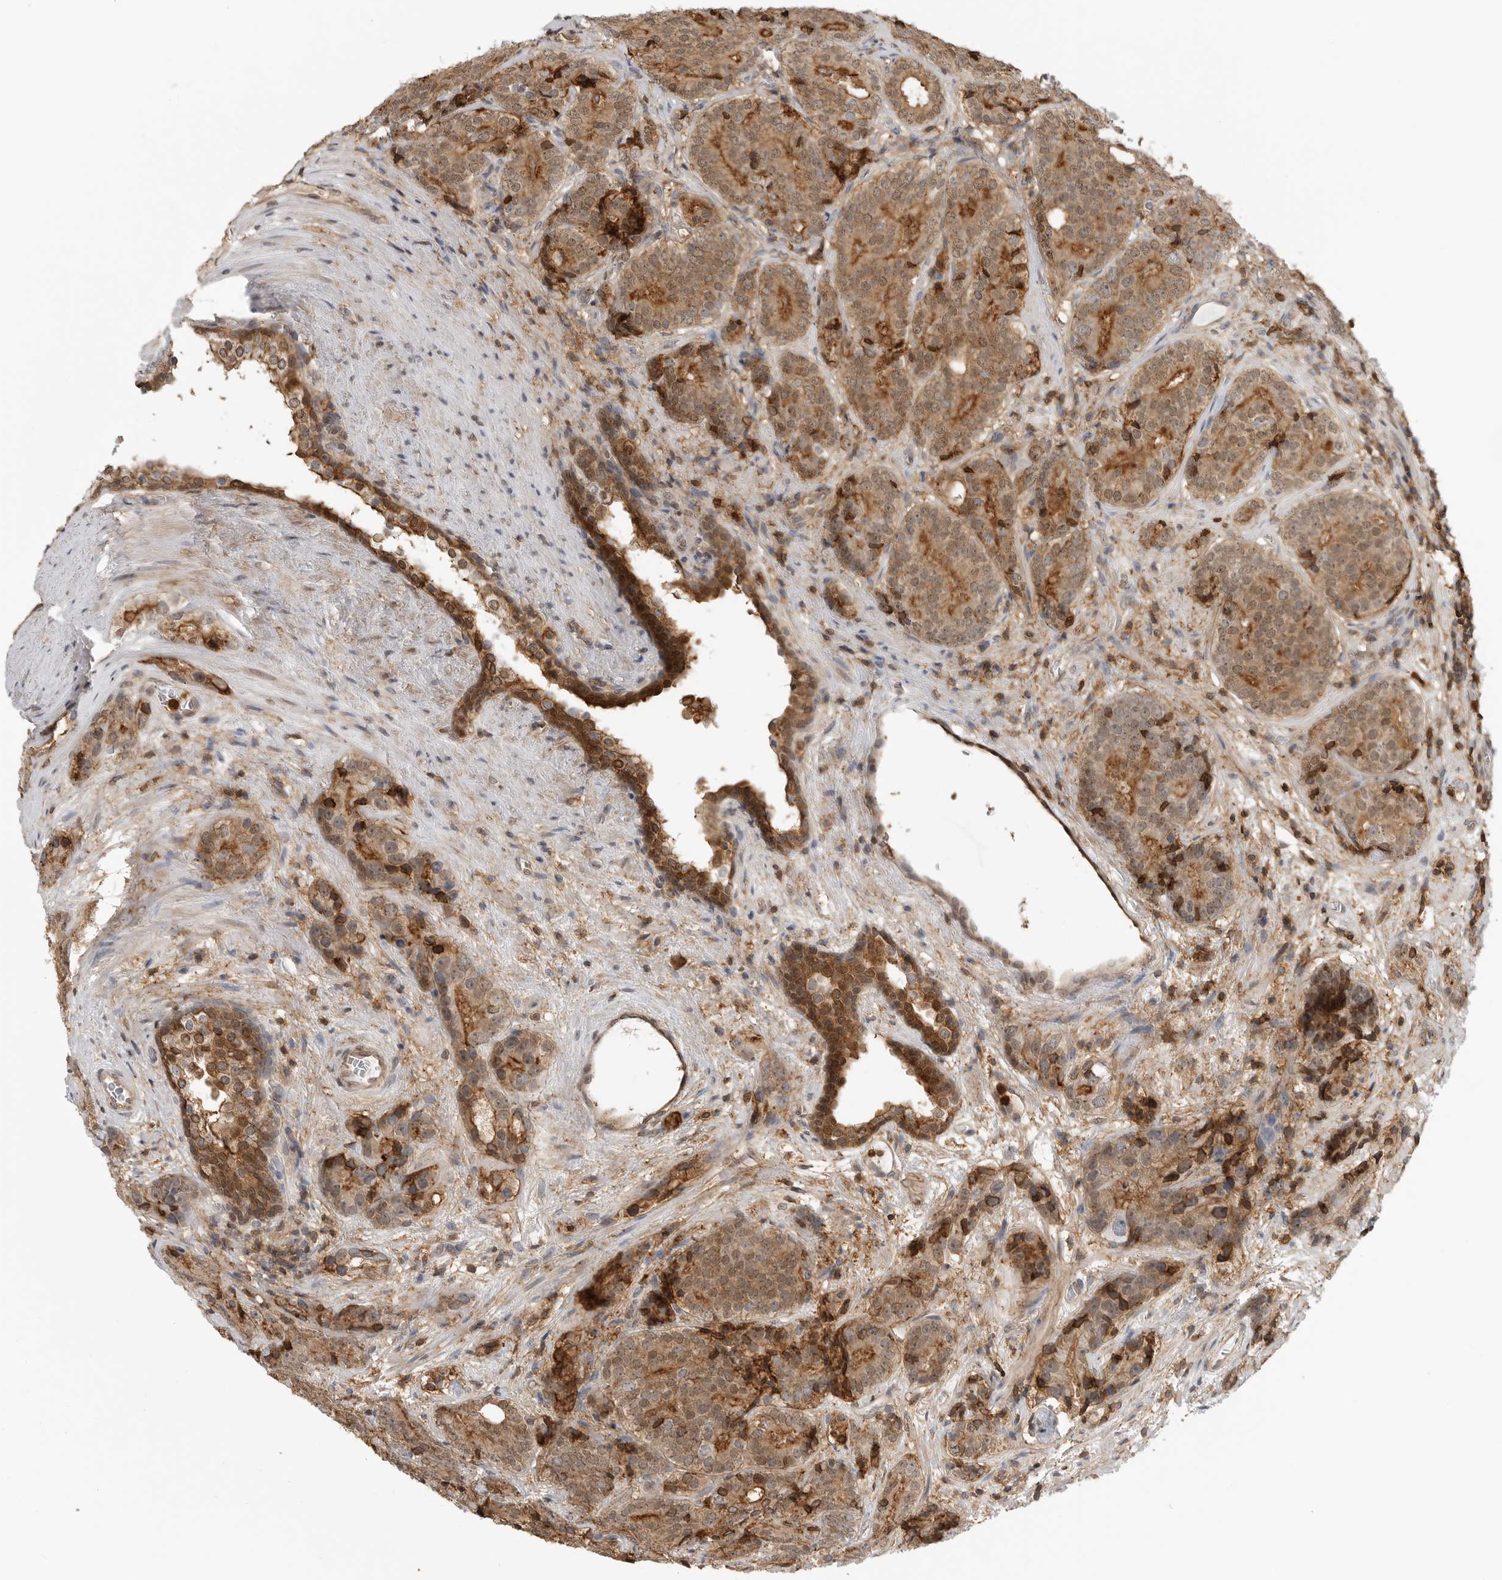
{"staining": {"intensity": "moderate", "quantity": ">75%", "location": "cytoplasmic/membranous,nuclear"}, "tissue": "prostate cancer", "cell_type": "Tumor cells", "image_type": "cancer", "snomed": [{"axis": "morphology", "description": "Adenocarcinoma, High grade"}, {"axis": "topography", "description": "Prostate"}], "caption": "An IHC image of tumor tissue is shown. Protein staining in brown highlights moderate cytoplasmic/membranous and nuclear positivity in prostate adenocarcinoma (high-grade) within tumor cells.", "gene": "ANXA11", "patient": {"sex": "male", "age": 56}}